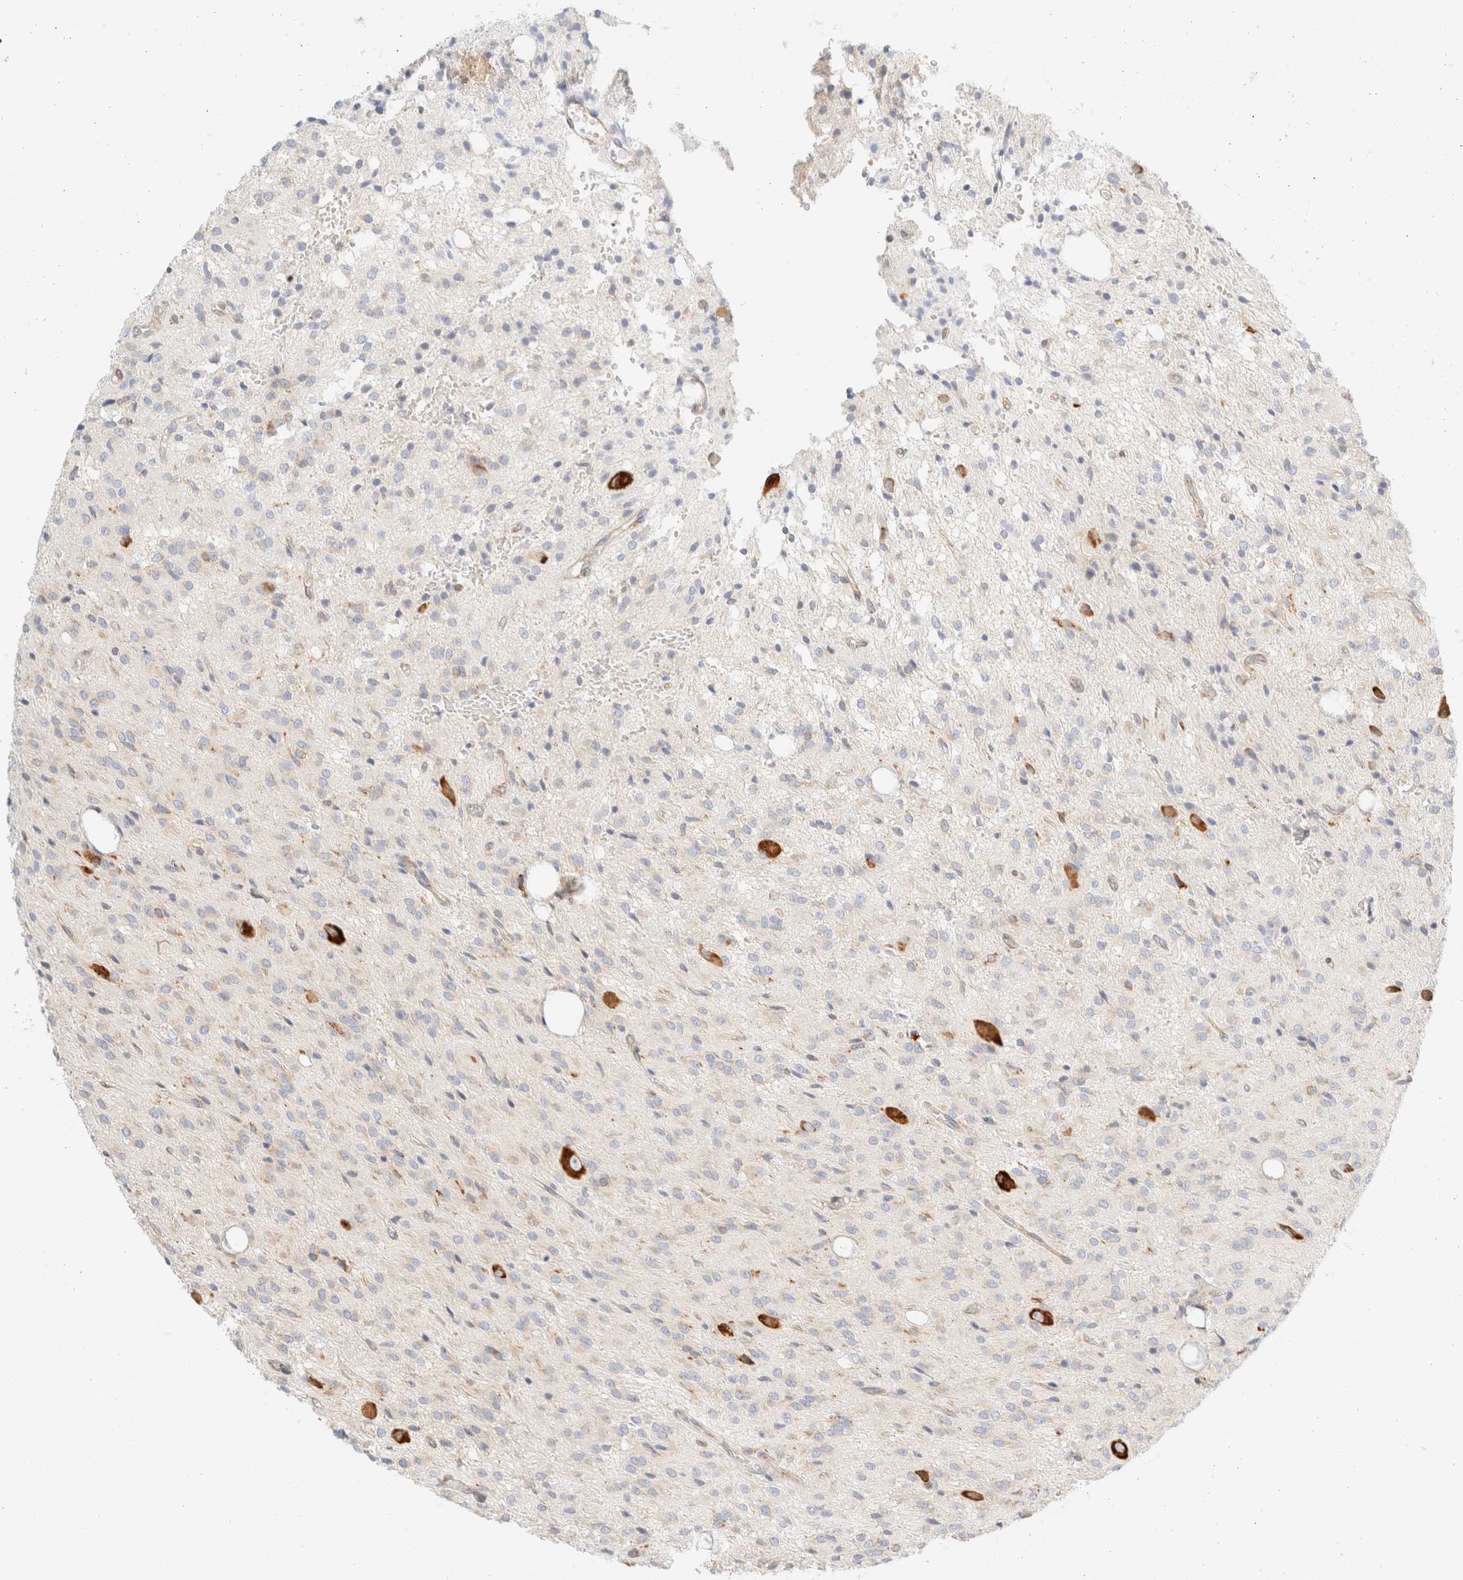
{"staining": {"intensity": "negative", "quantity": "none", "location": "none"}, "tissue": "glioma", "cell_type": "Tumor cells", "image_type": "cancer", "snomed": [{"axis": "morphology", "description": "Glioma, malignant, High grade"}, {"axis": "topography", "description": "Brain"}], "caption": "DAB (3,3'-diaminobenzidine) immunohistochemical staining of high-grade glioma (malignant) reveals no significant staining in tumor cells.", "gene": "ZC2HC1A", "patient": {"sex": "female", "age": 59}}